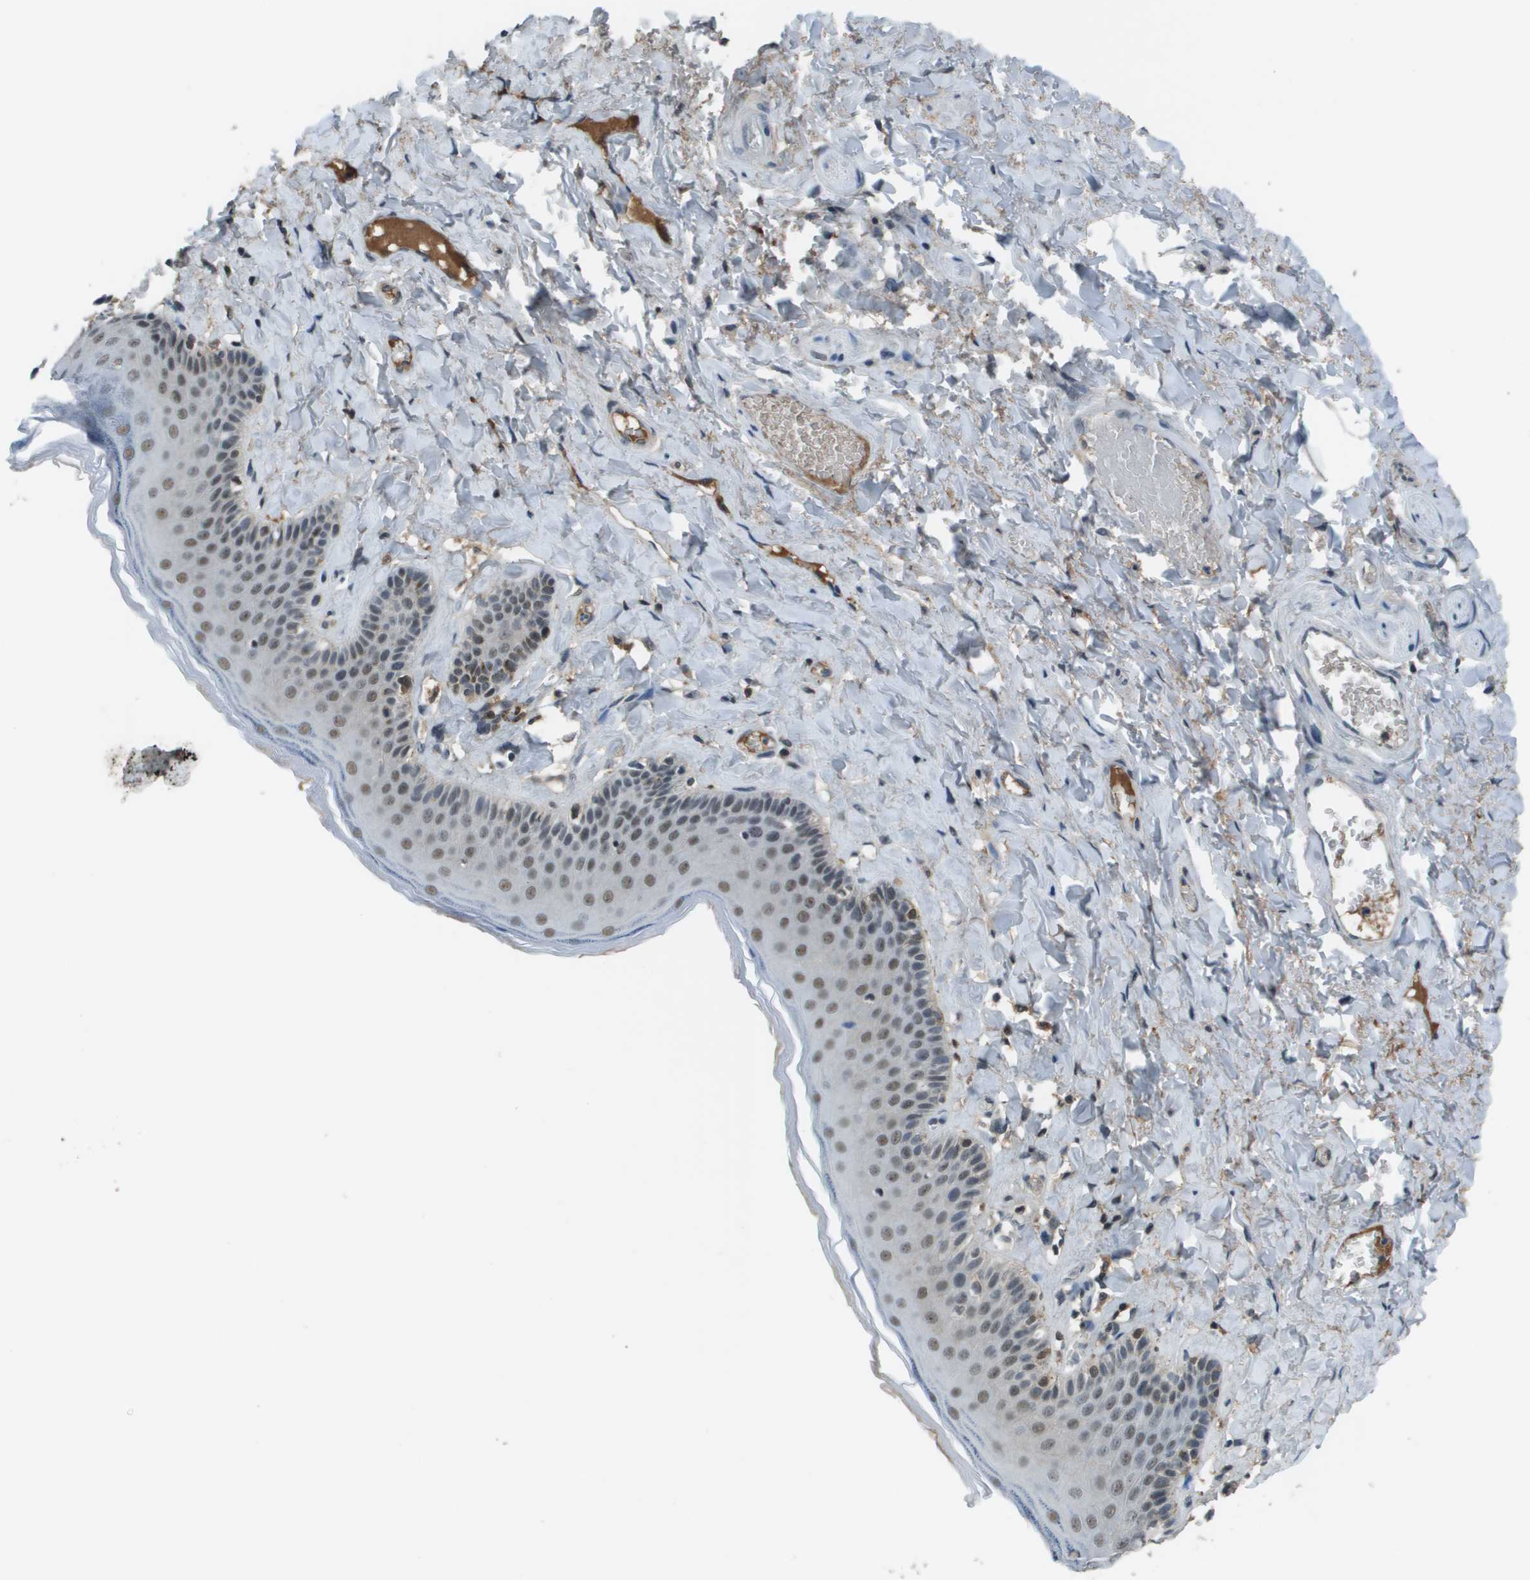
{"staining": {"intensity": "strong", "quantity": ">75%", "location": "nuclear"}, "tissue": "skin", "cell_type": "Epidermal cells", "image_type": "normal", "snomed": [{"axis": "morphology", "description": "Normal tissue, NOS"}, {"axis": "topography", "description": "Anal"}], "caption": "Epidermal cells exhibit high levels of strong nuclear staining in approximately >75% of cells in normal skin.", "gene": "THRAP3", "patient": {"sex": "male", "age": 69}}